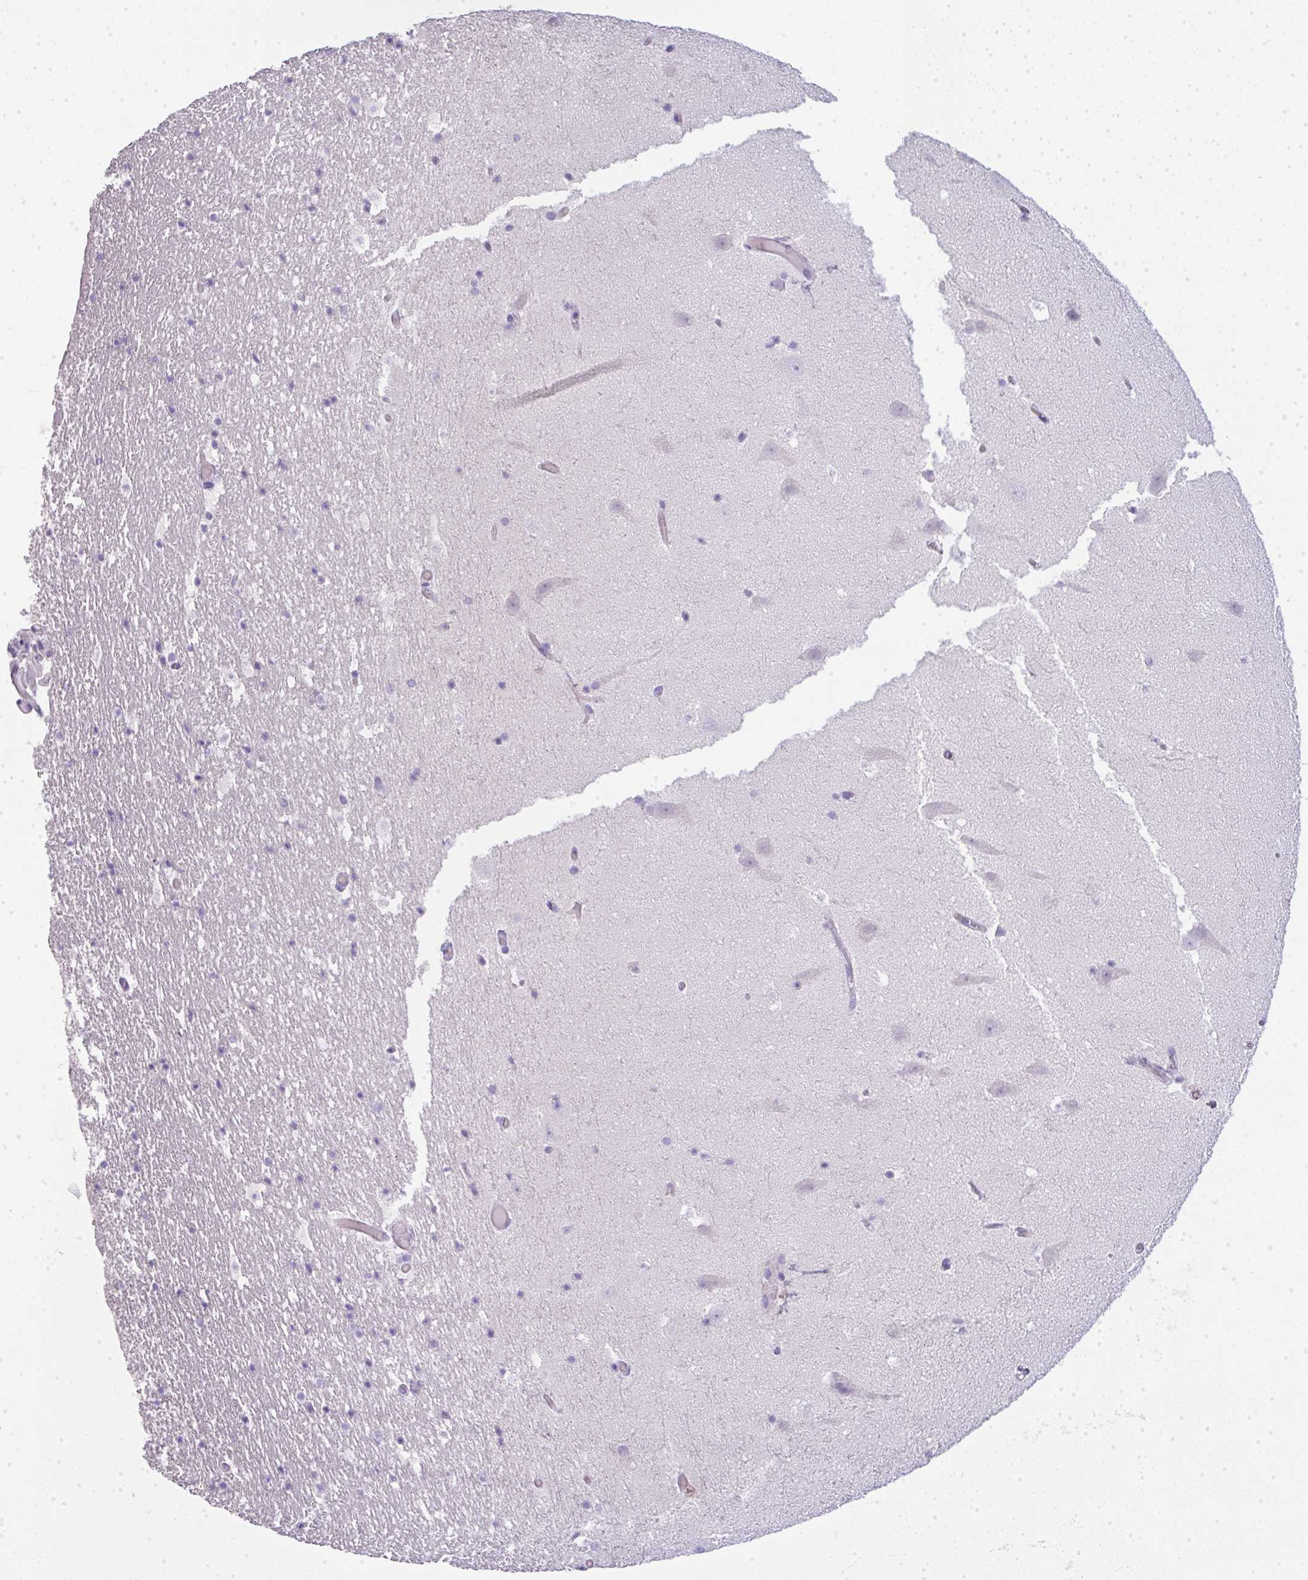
{"staining": {"intensity": "negative", "quantity": "none", "location": "none"}, "tissue": "hippocampus", "cell_type": "Glial cells", "image_type": "normal", "snomed": [{"axis": "morphology", "description": "Normal tissue, NOS"}, {"axis": "topography", "description": "Hippocampus"}], "caption": "DAB (3,3'-diaminobenzidine) immunohistochemical staining of unremarkable hippocampus displays no significant expression in glial cells.", "gene": "LPAR4", "patient": {"sex": "female", "age": 42}}